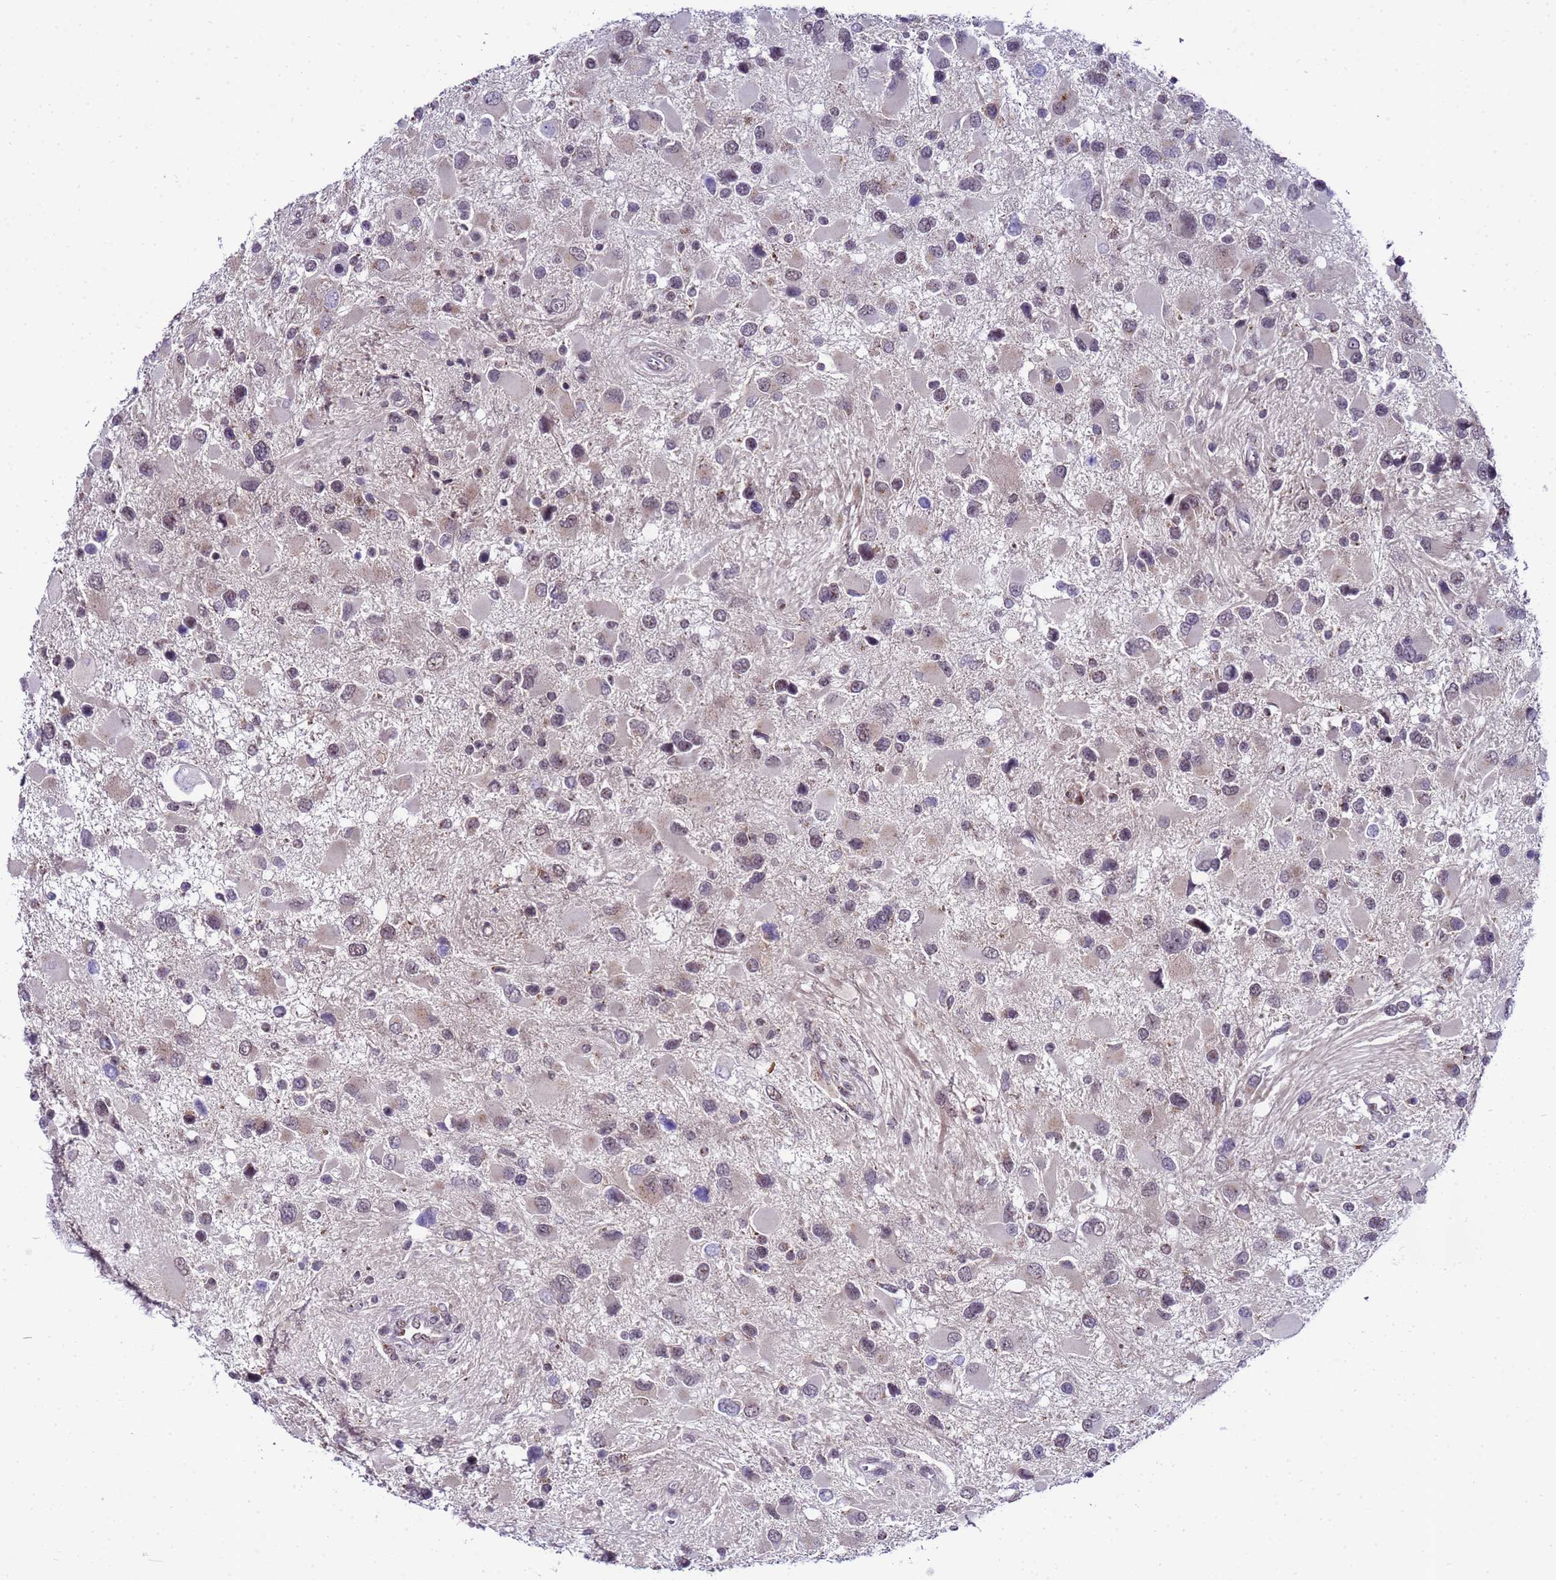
{"staining": {"intensity": "weak", "quantity": "25%-75%", "location": "cytoplasmic/membranous,nuclear"}, "tissue": "glioma", "cell_type": "Tumor cells", "image_type": "cancer", "snomed": [{"axis": "morphology", "description": "Glioma, malignant, High grade"}, {"axis": "topography", "description": "Brain"}], "caption": "Protein positivity by immunohistochemistry (IHC) reveals weak cytoplasmic/membranous and nuclear expression in about 25%-75% of tumor cells in high-grade glioma (malignant). (Brightfield microscopy of DAB IHC at high magnification).", "gene": "C19orf47", "patient": {"sex": "male", "age": 53}}